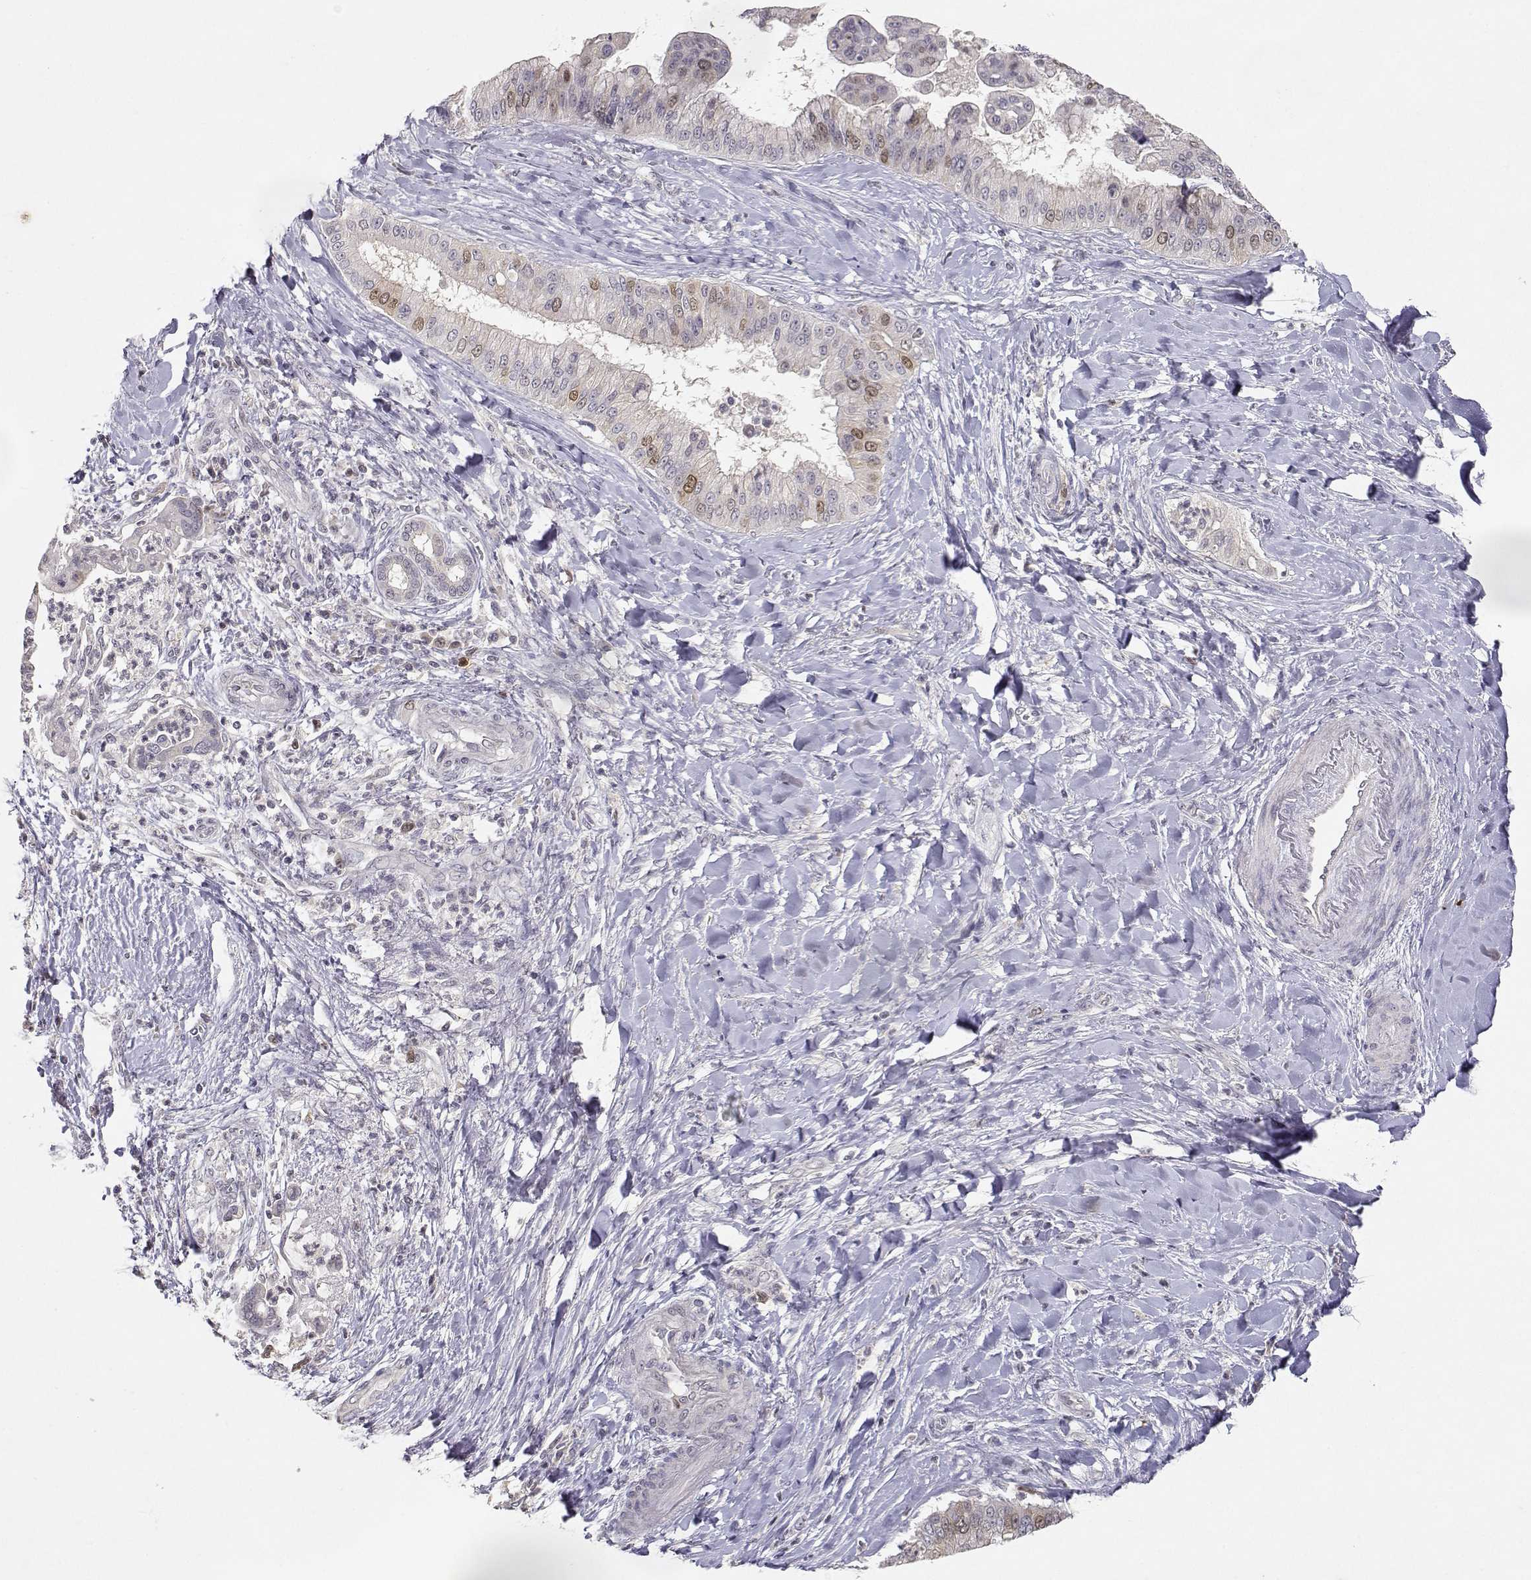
{"staining": {"intensity": "moderate", "quantity": "<25%", "location": "nuclear"}, "tissue": "liver cancer", "cell_type": "Tumor cells", "image_type": "cancer", "snomed": [{"axis": "morphology", "description": "Cholangiocarcinoma"}, {"axis": "topography", "description": "Liver"}], "caption": "Brown immunohistochemical staining in liver cancer (cholangiocarcinoma) demonstrates moderate nuclear expression in approximately <25% of tumor cells.", "gene": "RAD51", "patient": {"sex": "female", "age": 54}}